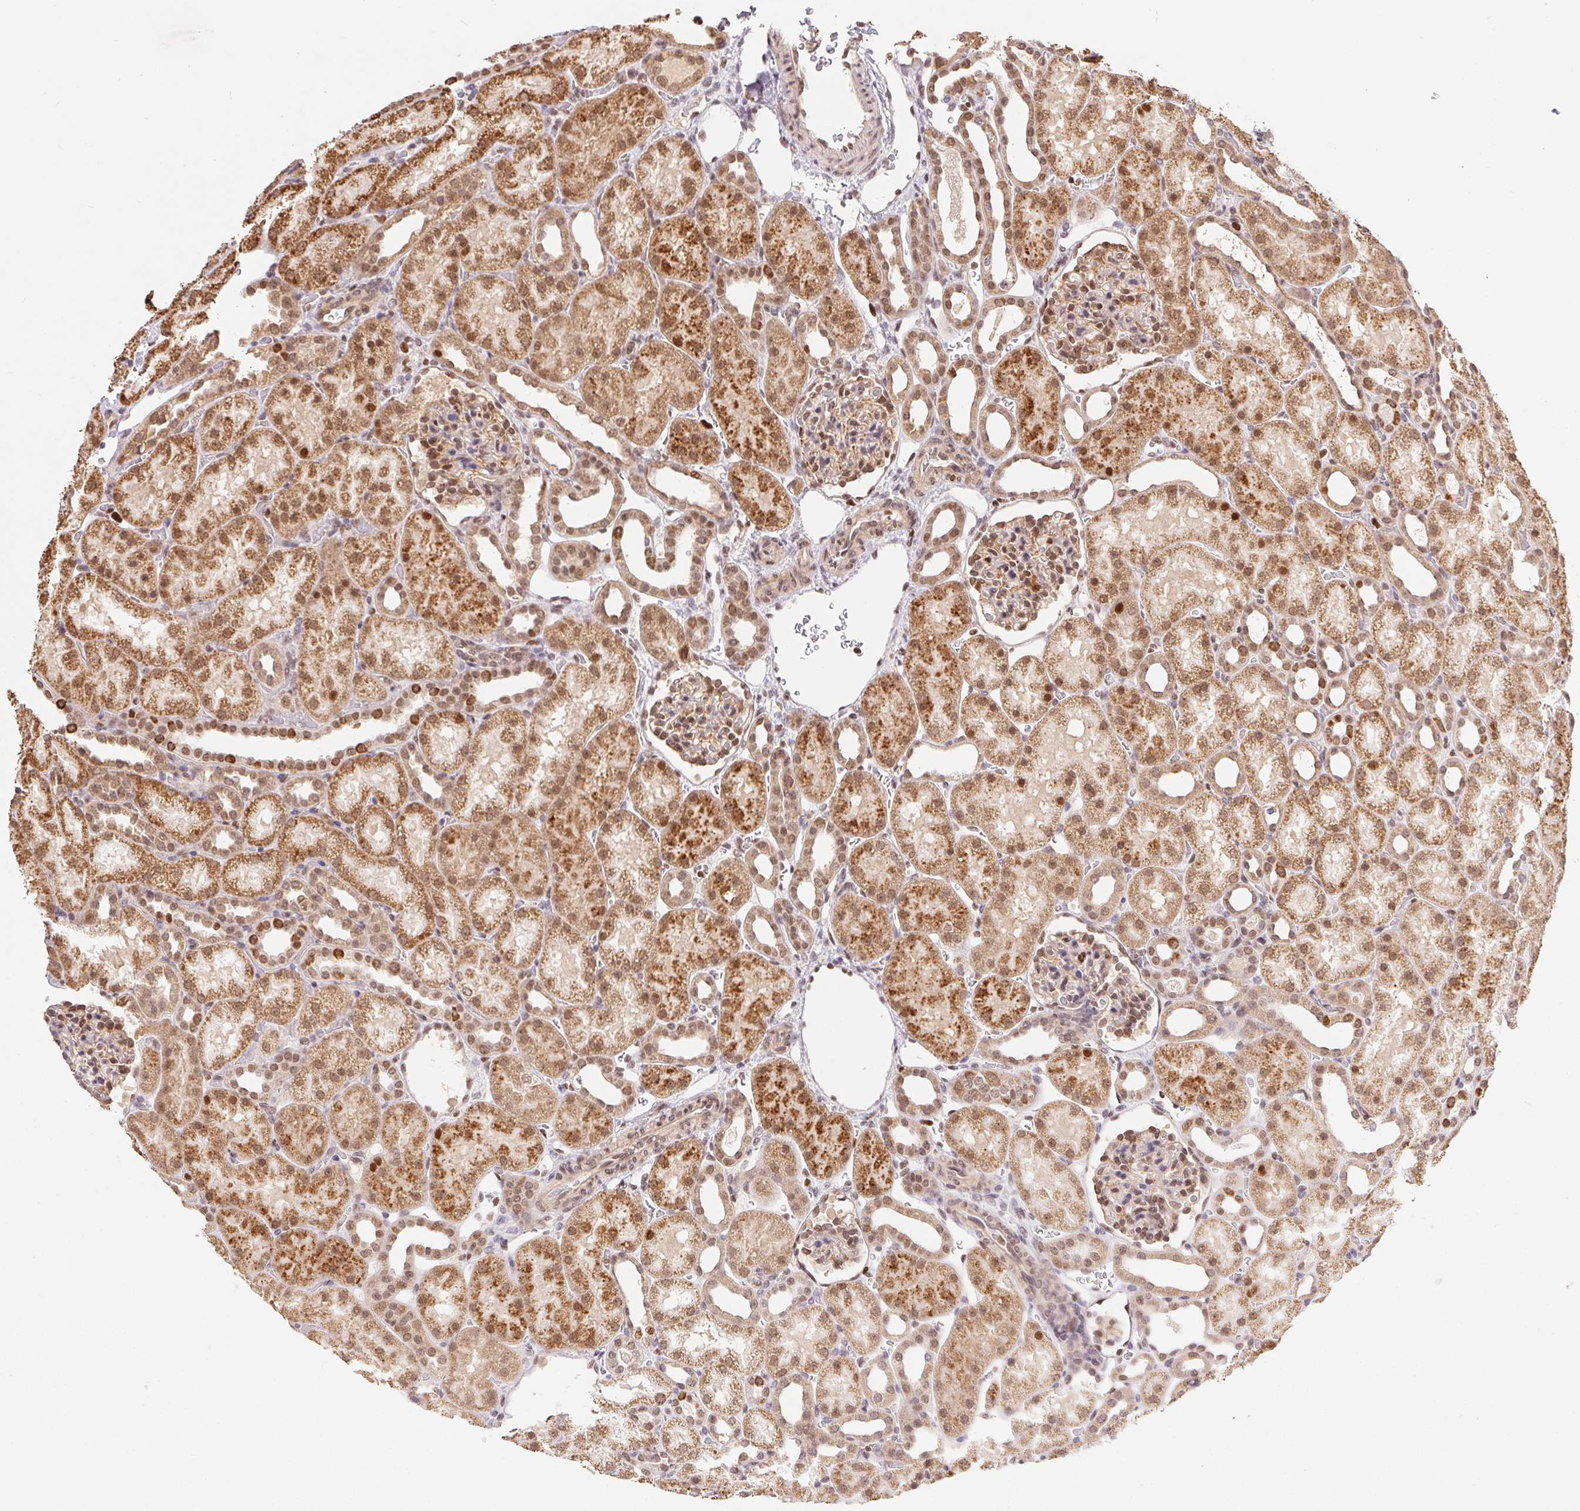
{"staining": {"intensity": "moderate", "quantity": ">75%", "location": "cytoplasmic/membranous,nuclear"}, "tissue": "kidney", "cell_type": "Cells in glomeruli", "image_type": "normal", "snomed": [{"axis": "morphology", "description": "Normal tissue, NOS"}, {"axis": "topography", "description": "Kidney"}], "caption": "Cells in glomeruli display moderate cytoplasmic/membranous,nuclear positivity in about >75% of cells in benign kidney. (DAB = brown stain, brightfield microscopy at high magnification).", "gene": "POLD3", "patient": {"sex": "male", "age": 2}}